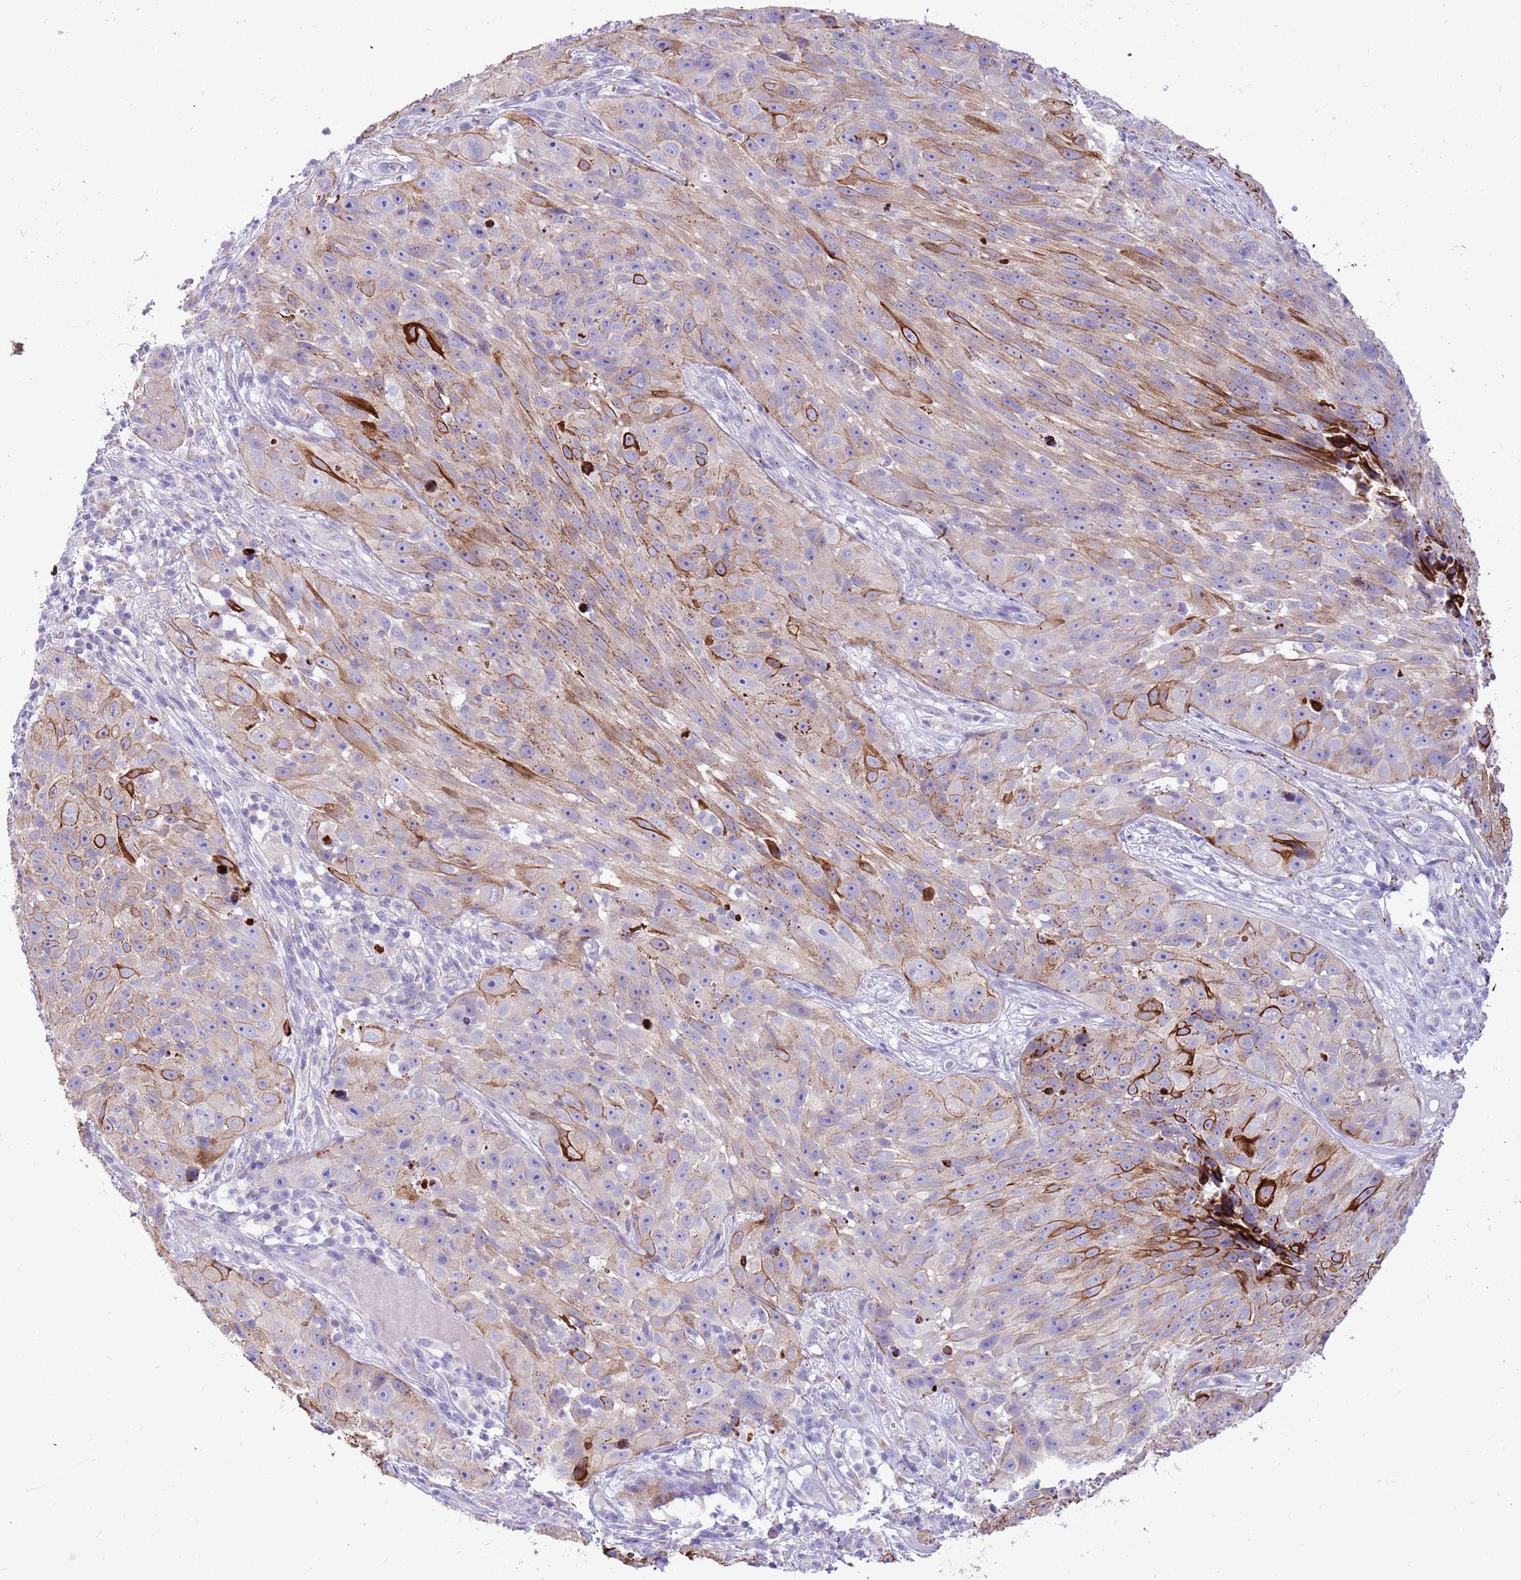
{"staining": {"intensity": "strong", "quantity": ">75%", "location": "cytoplasmic/membranous"}, "tissue": "skin cancer", "cell_type": "Tumor cells", "image_type": "cancer", "snomed": [{"axis": "morphology", "description": "Squamous cell carcinoma, NOS"}, {"axis": "topography", "description": "Skin"}], "caption": "IHC of human skin squamous cell carcinoma reveals high levels of strong cytoplasmic/membranous positivity in about >75% of tumor cells.", "gene": "R3HDM4", "patient": {"sex": "female", "age": 87}}